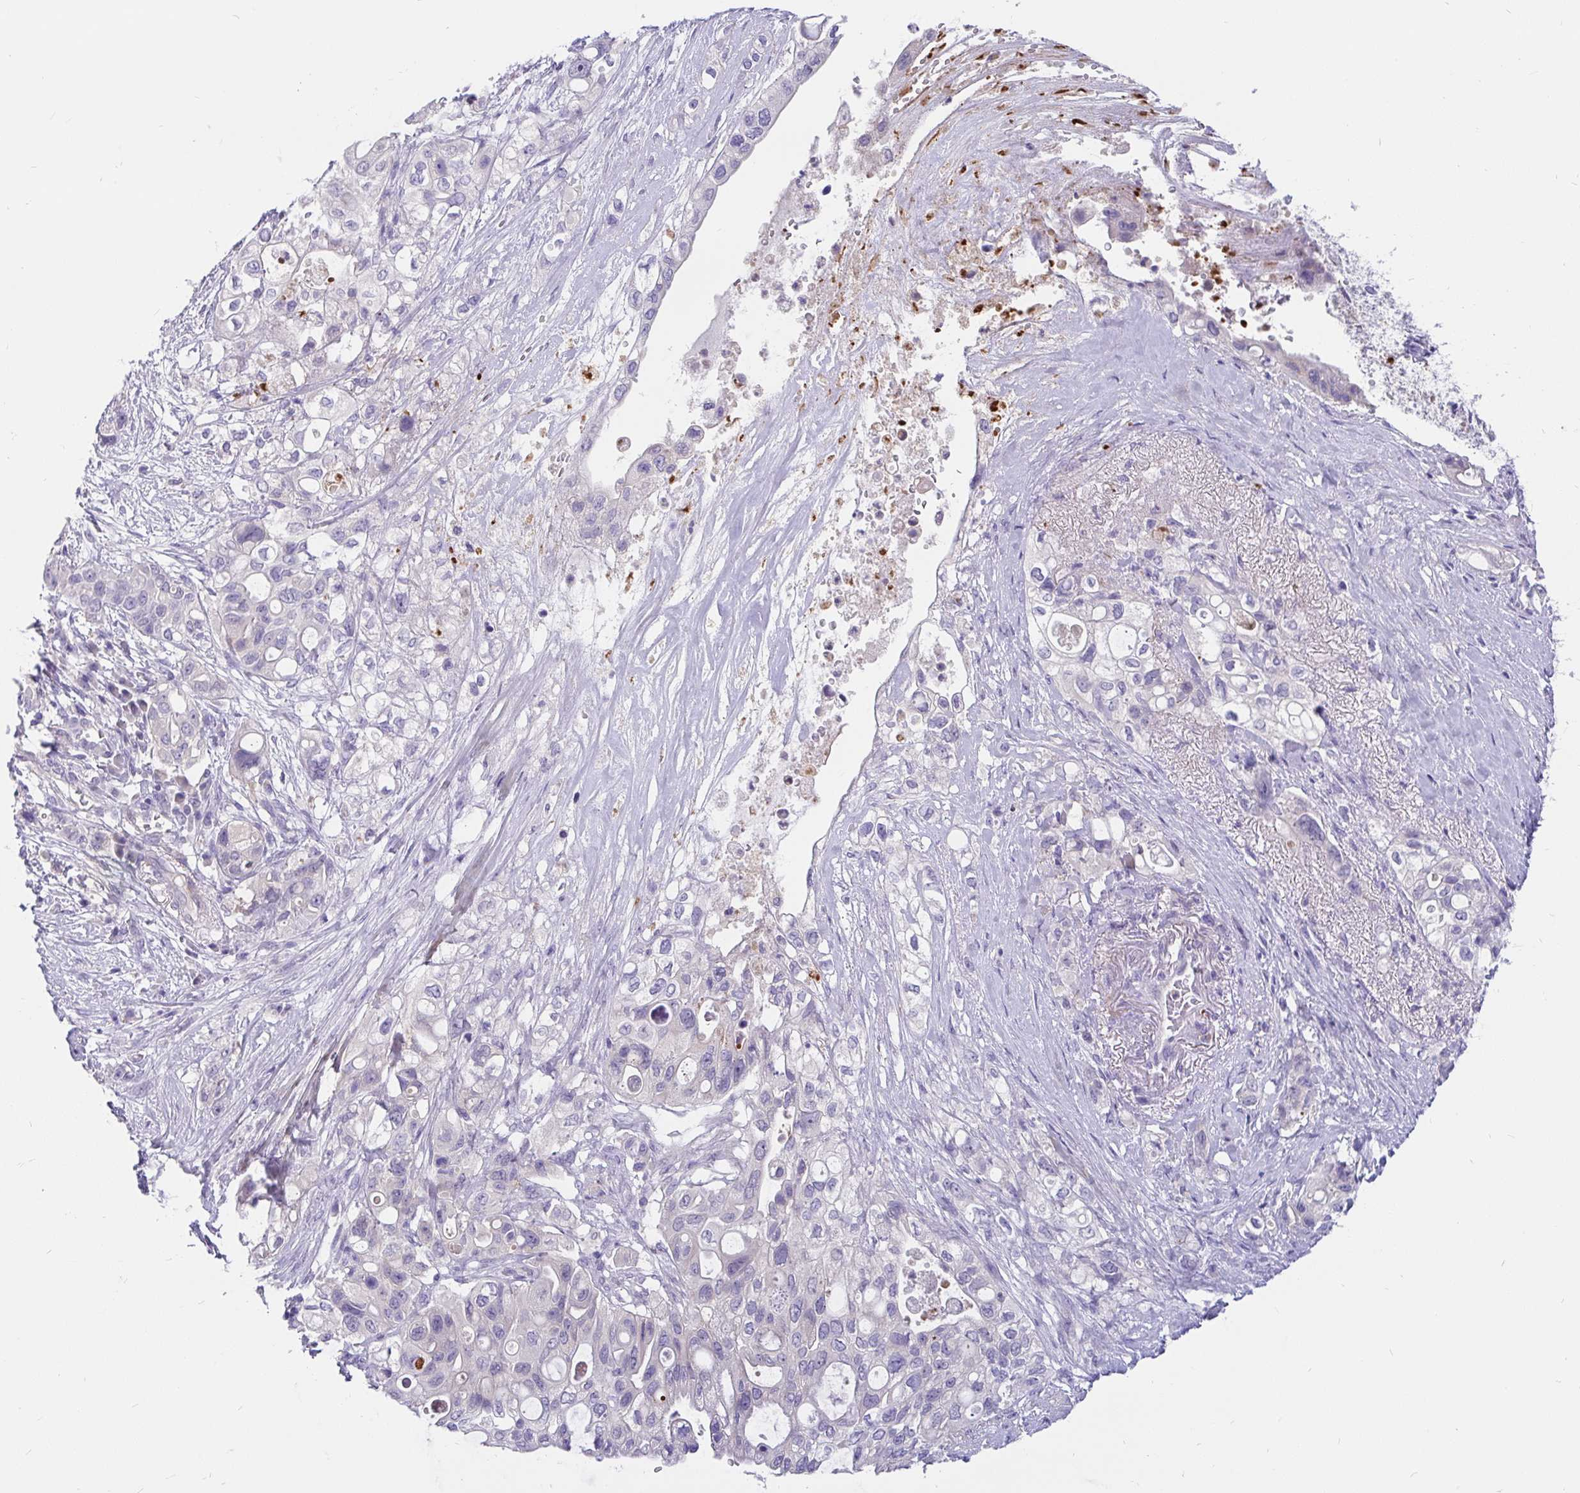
{"staining": {"intensity": "negative", "quantity": "none", "location": "none"}, "tissue": "pancreatic cancer", "cell_type": "Tumor cells", "image_type": "cancer", "snomed": [{"axis": "morphology", "description": "Adenocarcinoma, NOS"}, {"axis": "topography", "description": "Pancreas"}], "caption": "Tumor cells show no significant expression in pancreatic cancer (adenocarcinoma).", "gene": "KIAA2013", "patient": {"sex": "female", "age": 72}}